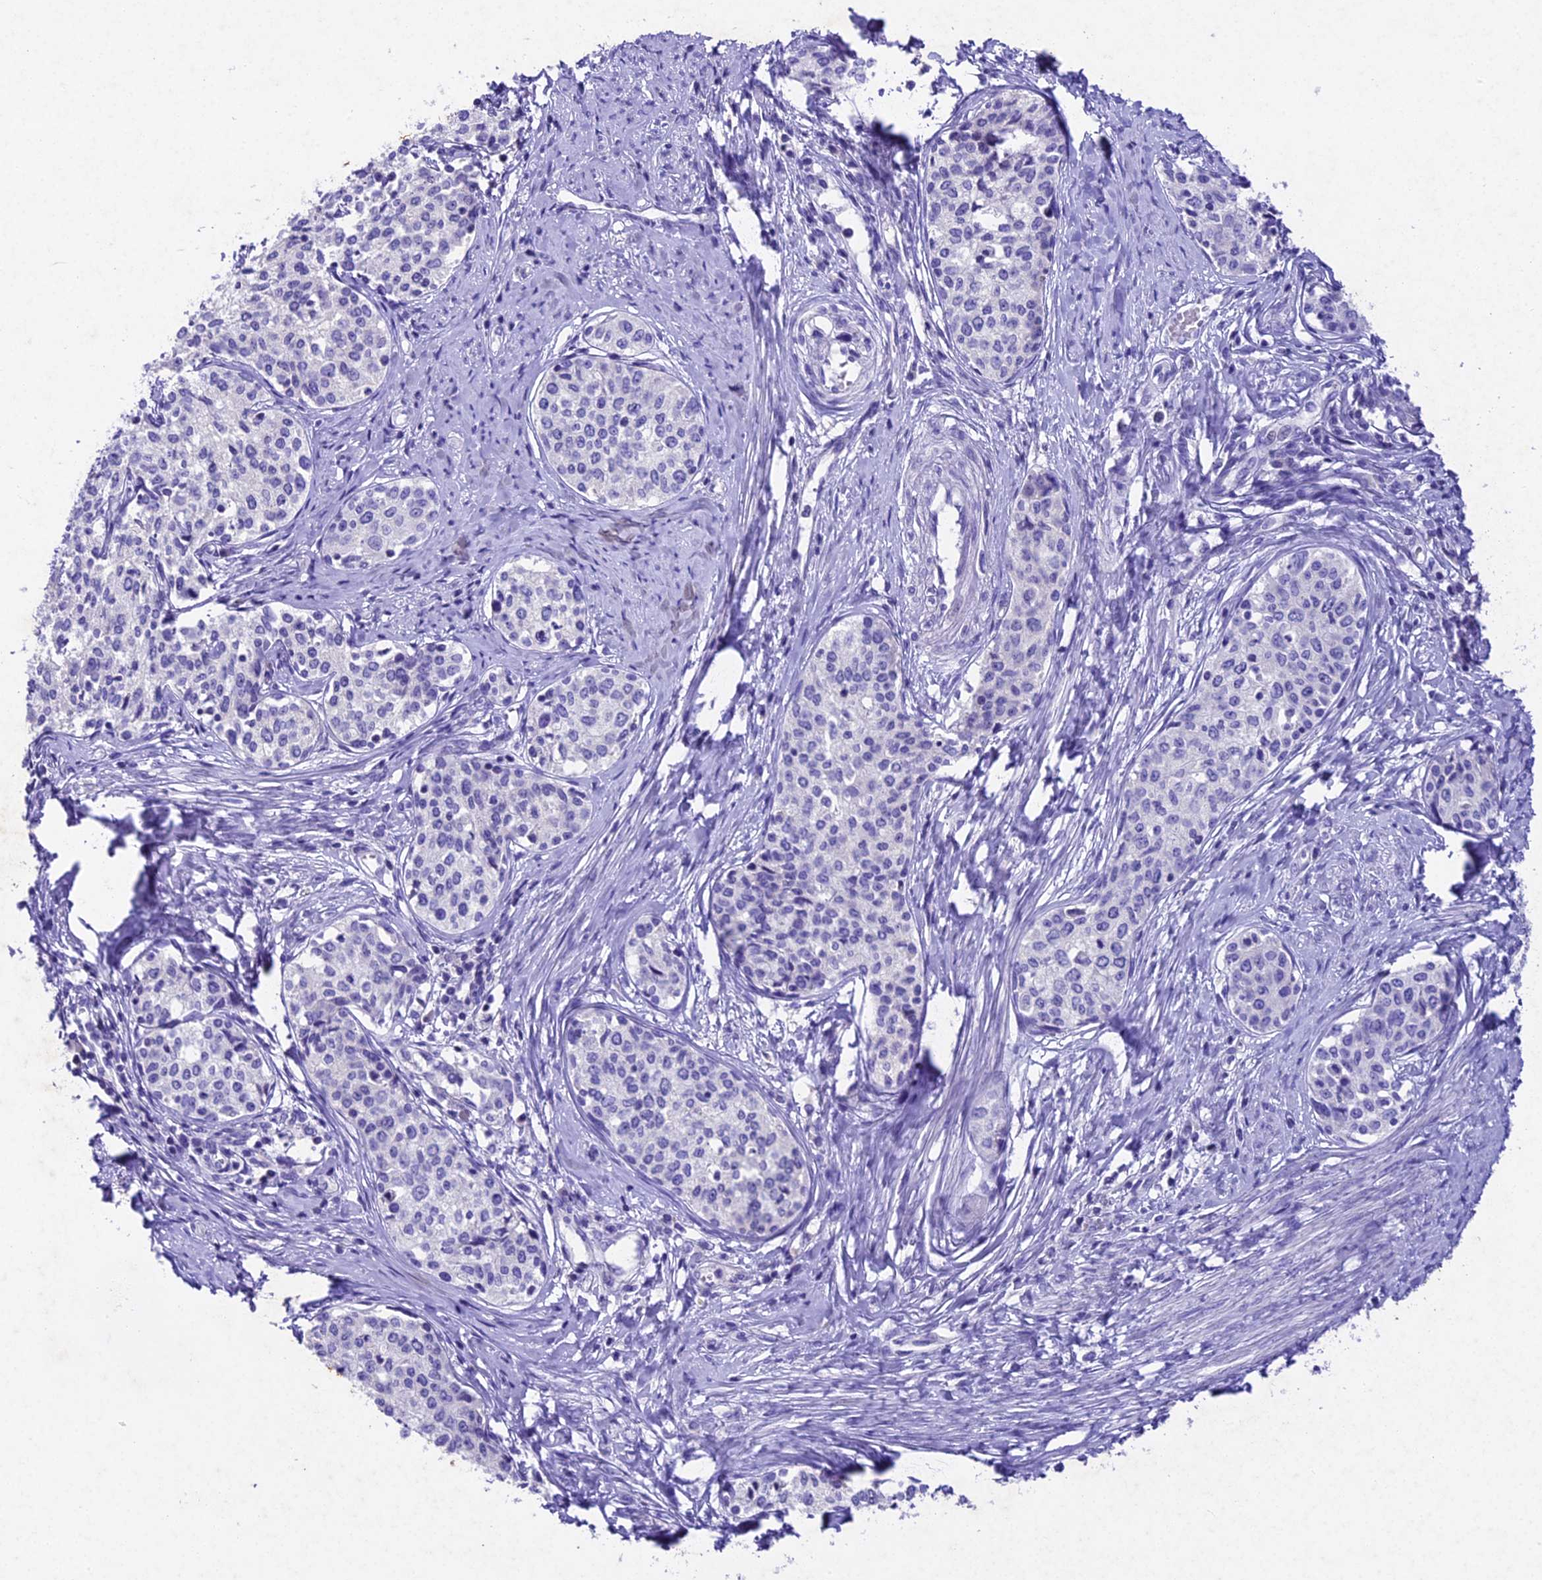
{"staining": {"intensity": "negative", "quantity": "none", "location": "none"}, "tissue": "cervical cancer", "cell_type": "Tumor cells", "image_type": "cancer", "snomed": [{"axis": "morphology", "description": "Squamous cell carcinoma, NOS"}, {"axis": "morphology", "description": "Adenocarcinoma, NOS"}, {"axis": "topography", "description": "Cervix"}], "caption": "Cervical cancer (adenocarcinoma) stained for a protein using immunohistochemistry (IHC) shows no positivity tumor cells.", "gene": "IFT140", "patient": {"sex": "female", "age": 52}}